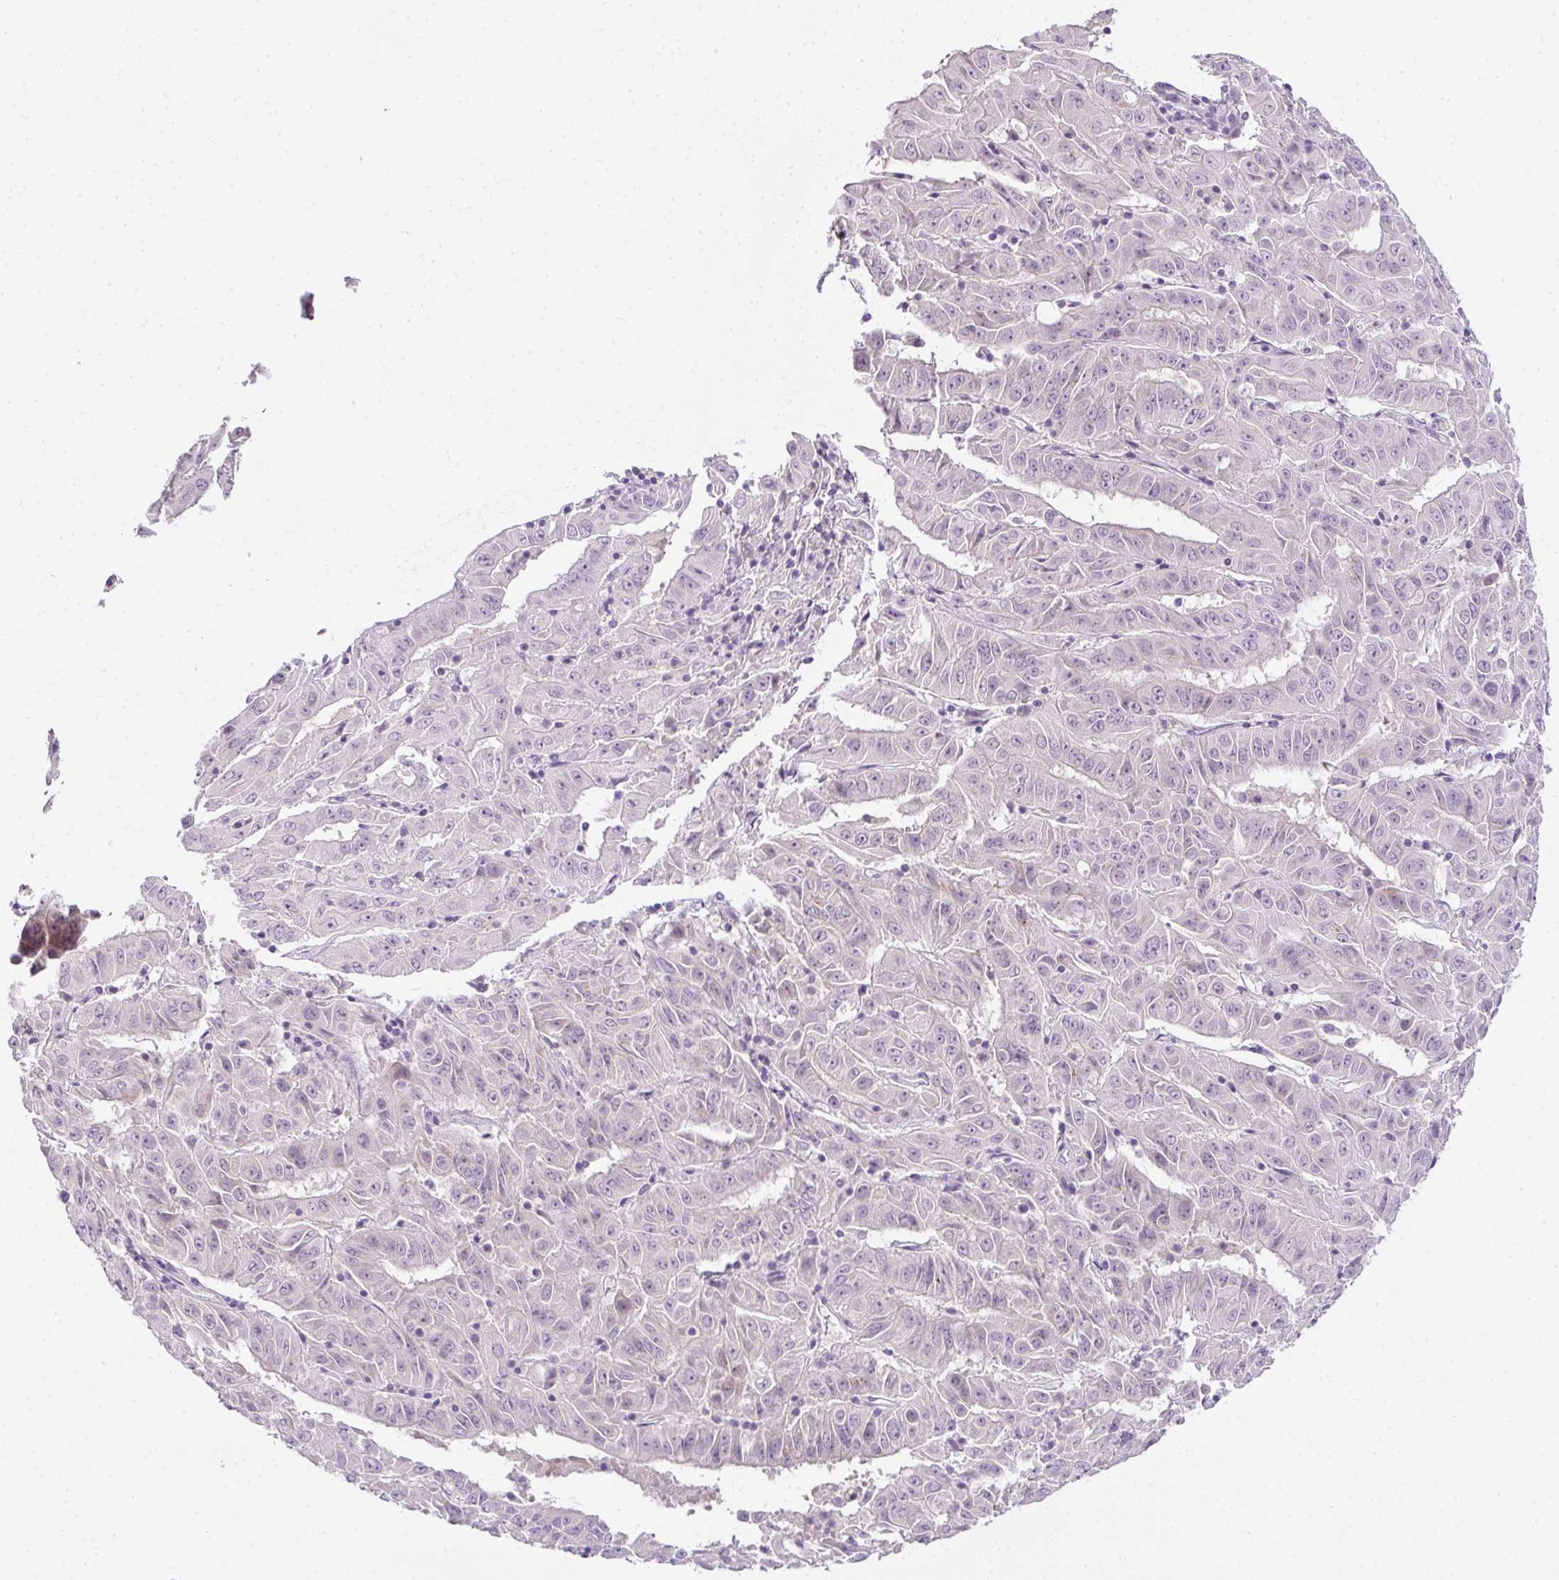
{"staining": {"intensity": "negative", "quantity": "none", "location": "none"}, "tissue": "pancreatic cancer", "cell_type": "Tumor cells", "image_type": "cancer", "snomed": [{"axis": "morphology", "description": "Adenocarcinoma, NOS"}, {"axis": "topography", "description": "Pancreas"}], "caption": "This photomicrograph is of adenocarcinoma (pancreatic) stained with immunohistochemistry (IHC) to label a protein in brown with the nuclei are counter-stained blue. There is no expression in tumor cells.", "gene": "CMPK1", "patient": {"sex": "male", "age": 63}}